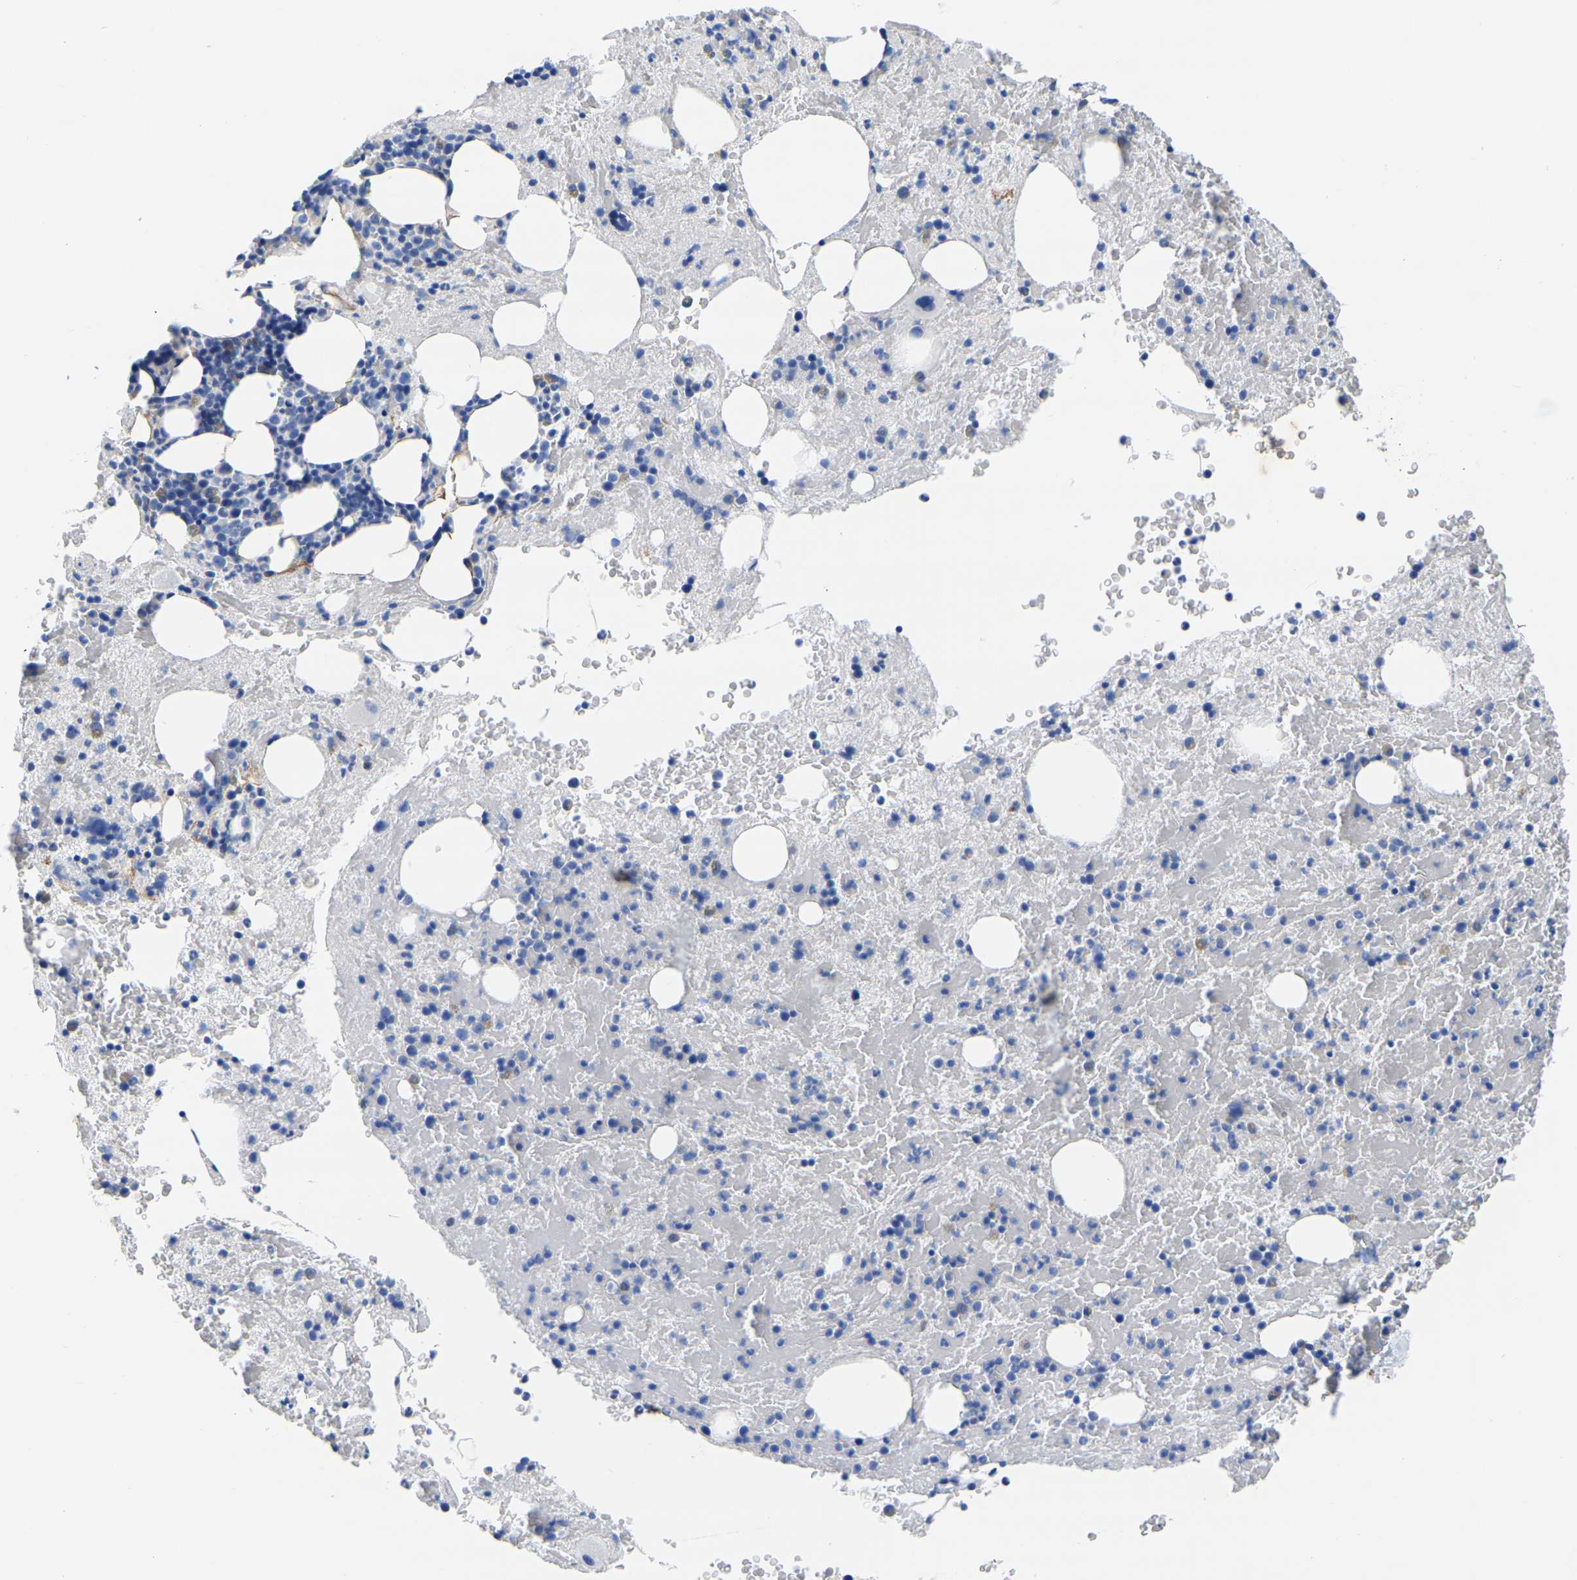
{"staining": {"intensity": "negative", "quantity": "none", "location": "none"}, "tissue": "bone marrow", "cell_type": "Hematopoietic cells", "image_type": "normal", "snomed": [{"axis": "morphology", "description": "Normal tissue, NOS"}, {"axis": "morphology", "description": "Inflammation, NOS"}, {"axis": "topography", "description": "Bone marrow"}], "caption": "Hematopoietic cells show no significant protein positivity in normal bone marrow. (DAB immunohistochemistry, high magnification).", "gene": "SLC45A3", "patient": {"sex": "male", "age": 63}}